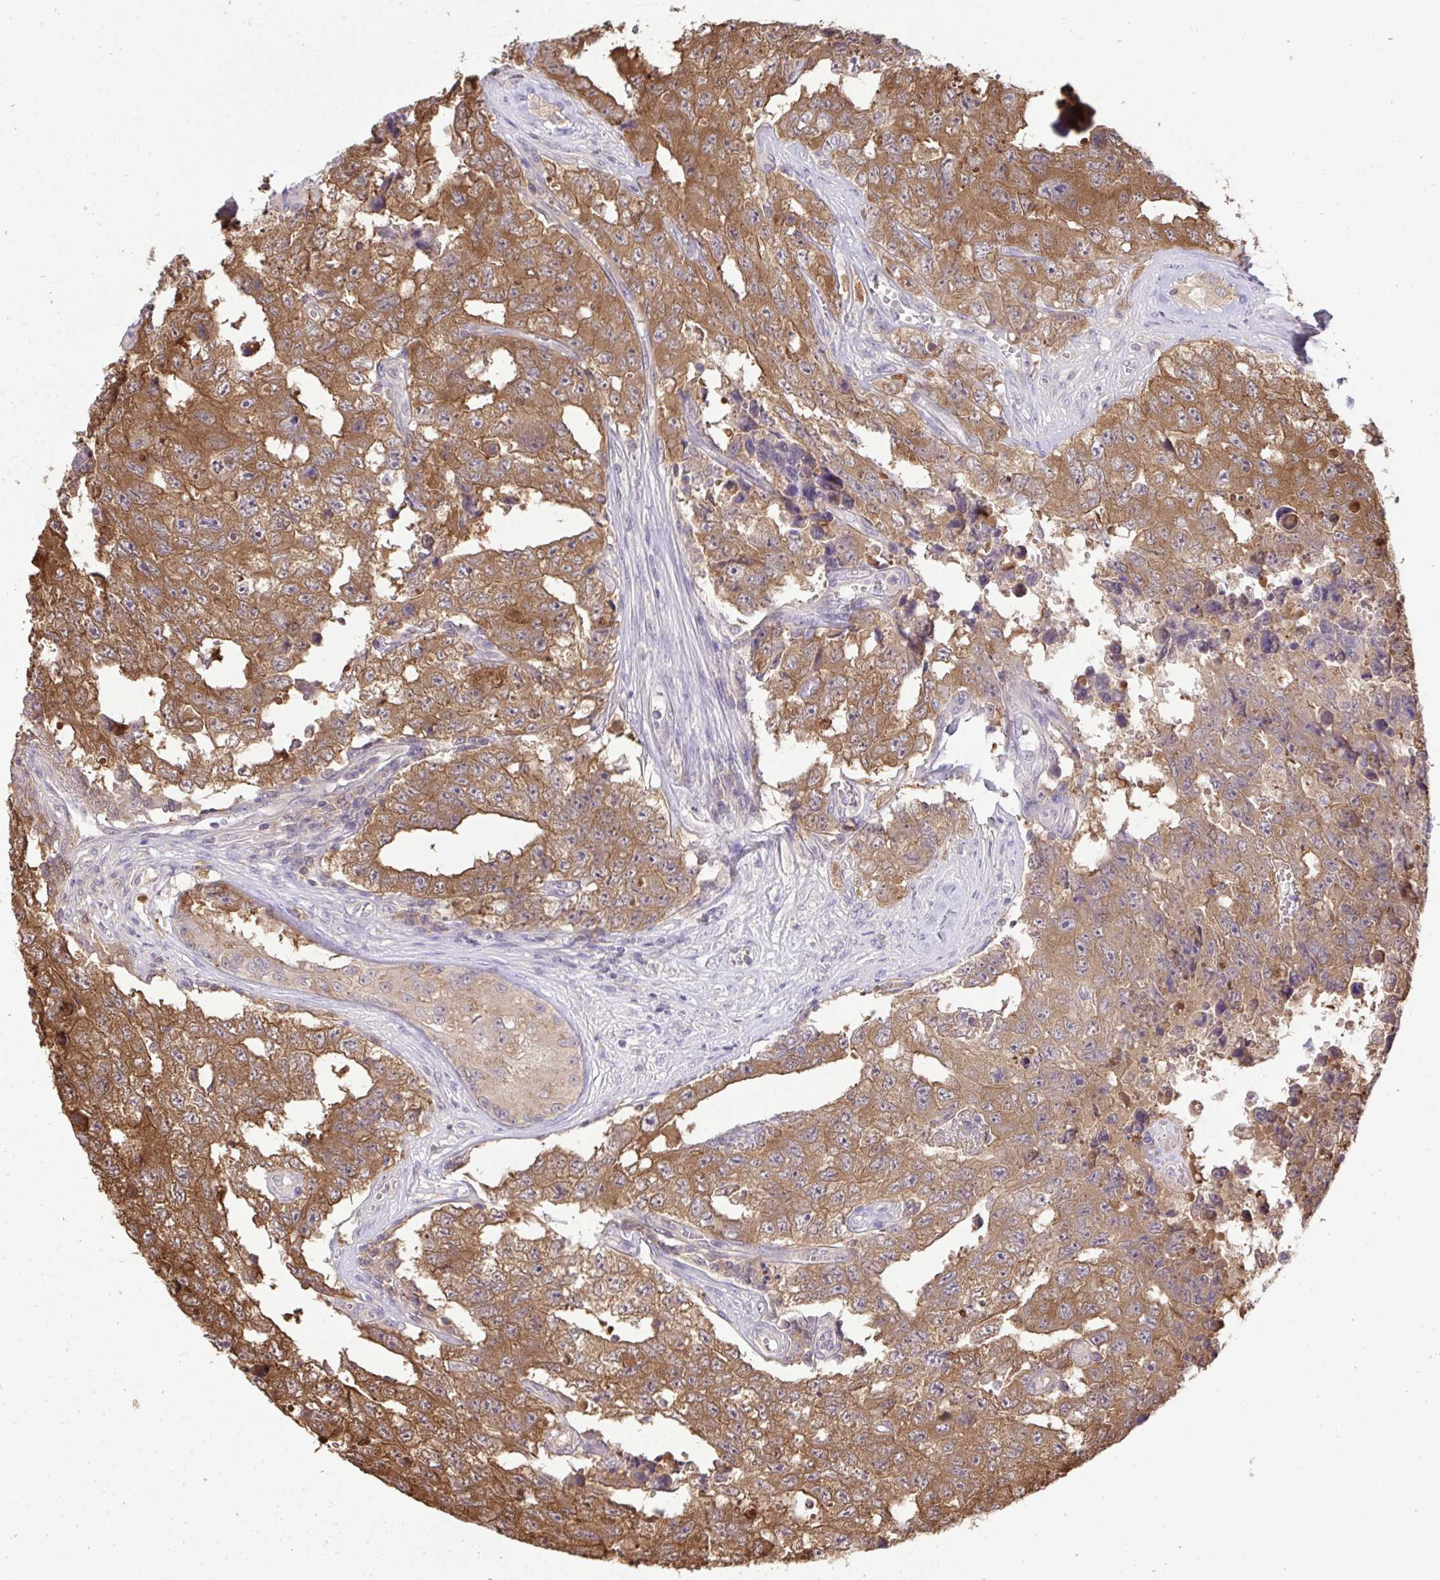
{"staining": {"intensity": "strong", "quantity": ">75%", "location": "cytoplasmic/membranous"}, "tissue": "testis cancer", "cell_type": "Tumor cells", "image_type": "cancer", "snomed": [{"axis": "morphology", "description": "Normal tissue, NOS"}, {"axis": "morphology", "description": "Carcinoma, Embryonal, NOS"}, {"axis": "topography", "description": "Testis"}, {"axis": "topography", "description": "Epididymis"}], "caption": "Testis cancer (embryonal carcinoma) stained with IHC displays strong cytoplasmic/membranous staining in approximately >75% of tumor cells.", "gene": "C12orf57", "patient": {"sex": "male", "age": 25}}